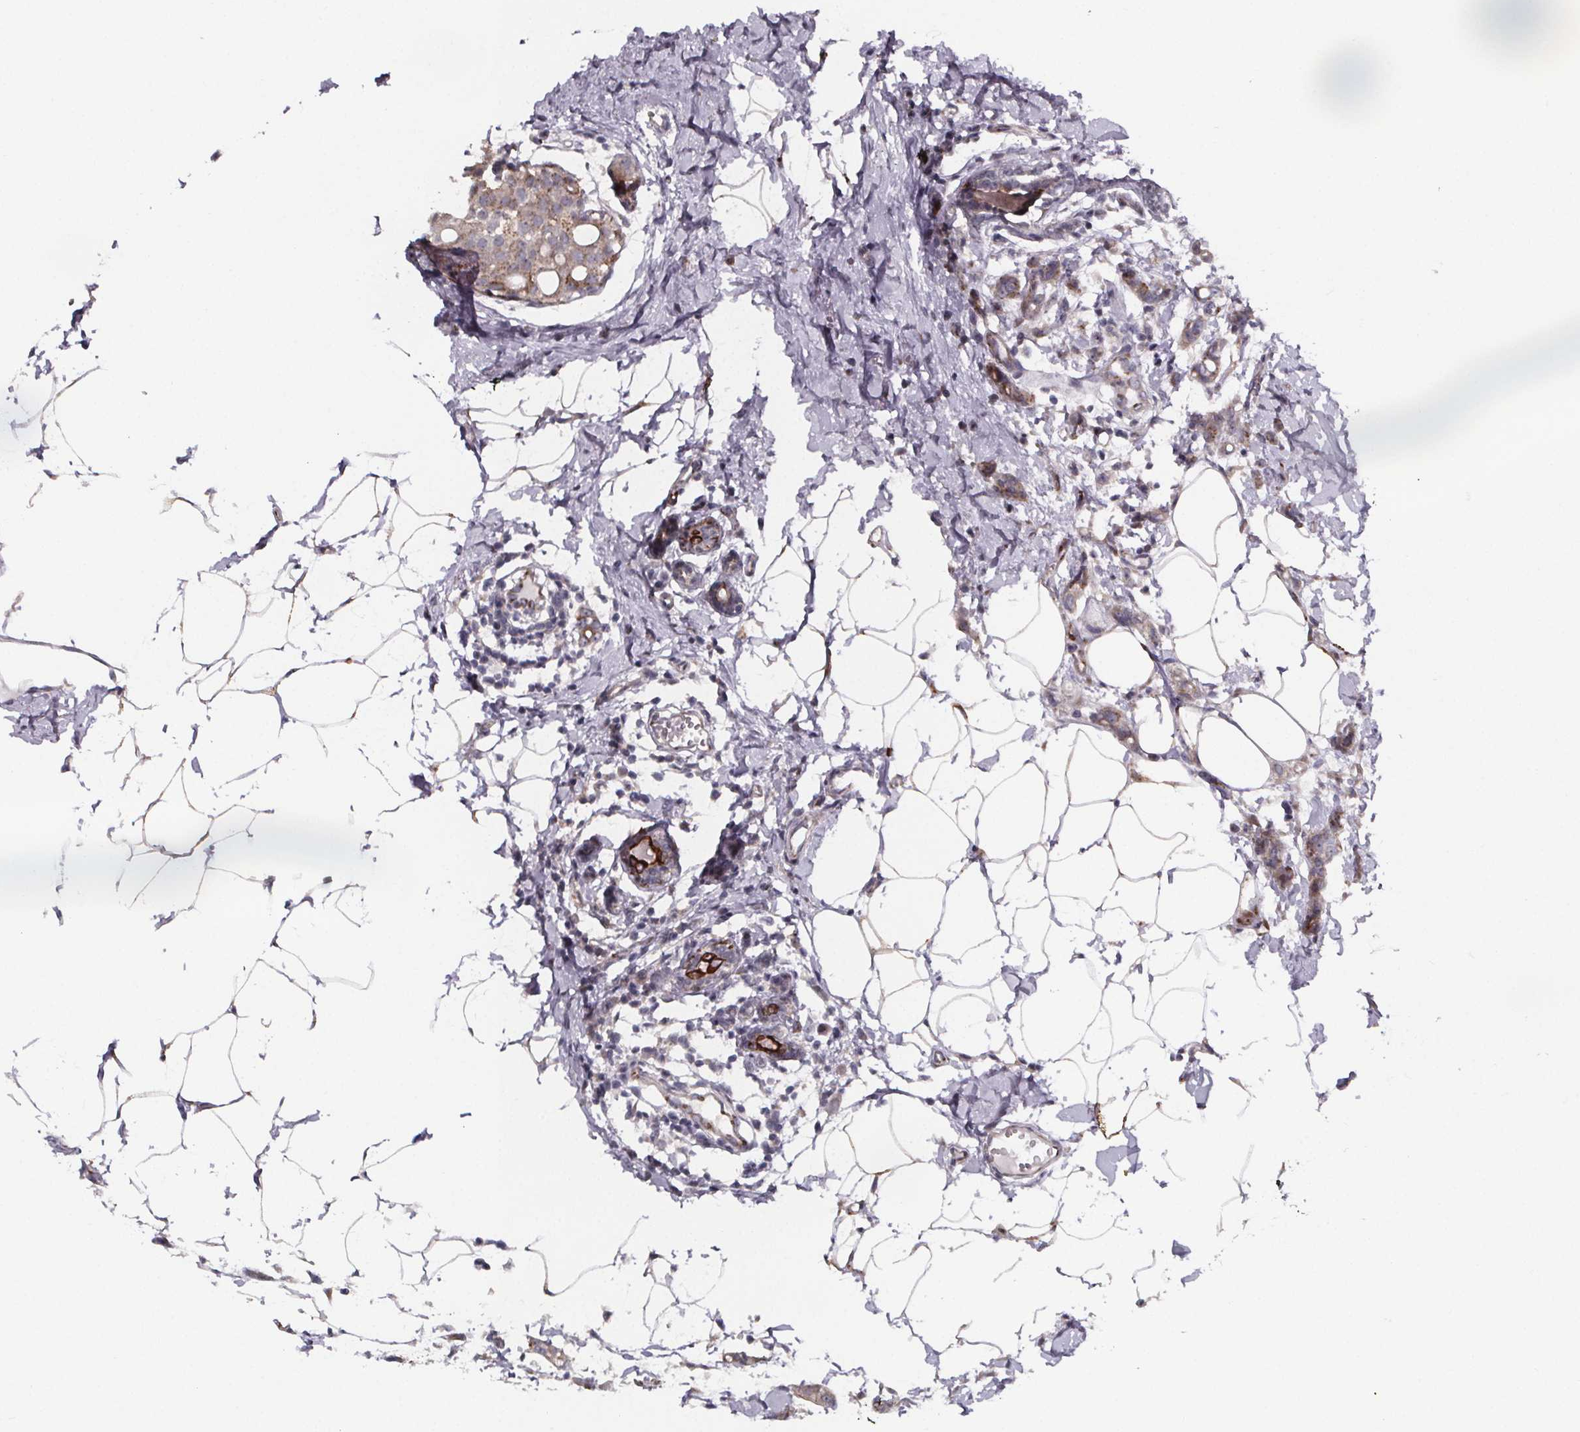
{"staining": {"intensity": "weak", "quantity": "25%-75%", "location": "cytoplasmic/membranous"}, "tissue": "breast cancer", "cell_type": "Tumor cells", "image_type": "cancer", "snomed": [{"axis": "morphology", "description": "Duct carcinoma"}, {"axis": "topography", "description": "Breast"}], "caption": "Immunohistochemistry (IHC) of human breast cancer demonstrates low levels of weak cytoplasmic/membranous positivity in about 25%-75% of tumor cells.", "gene": "NDST1", "patient": {"sex": "female", "age": 40}}